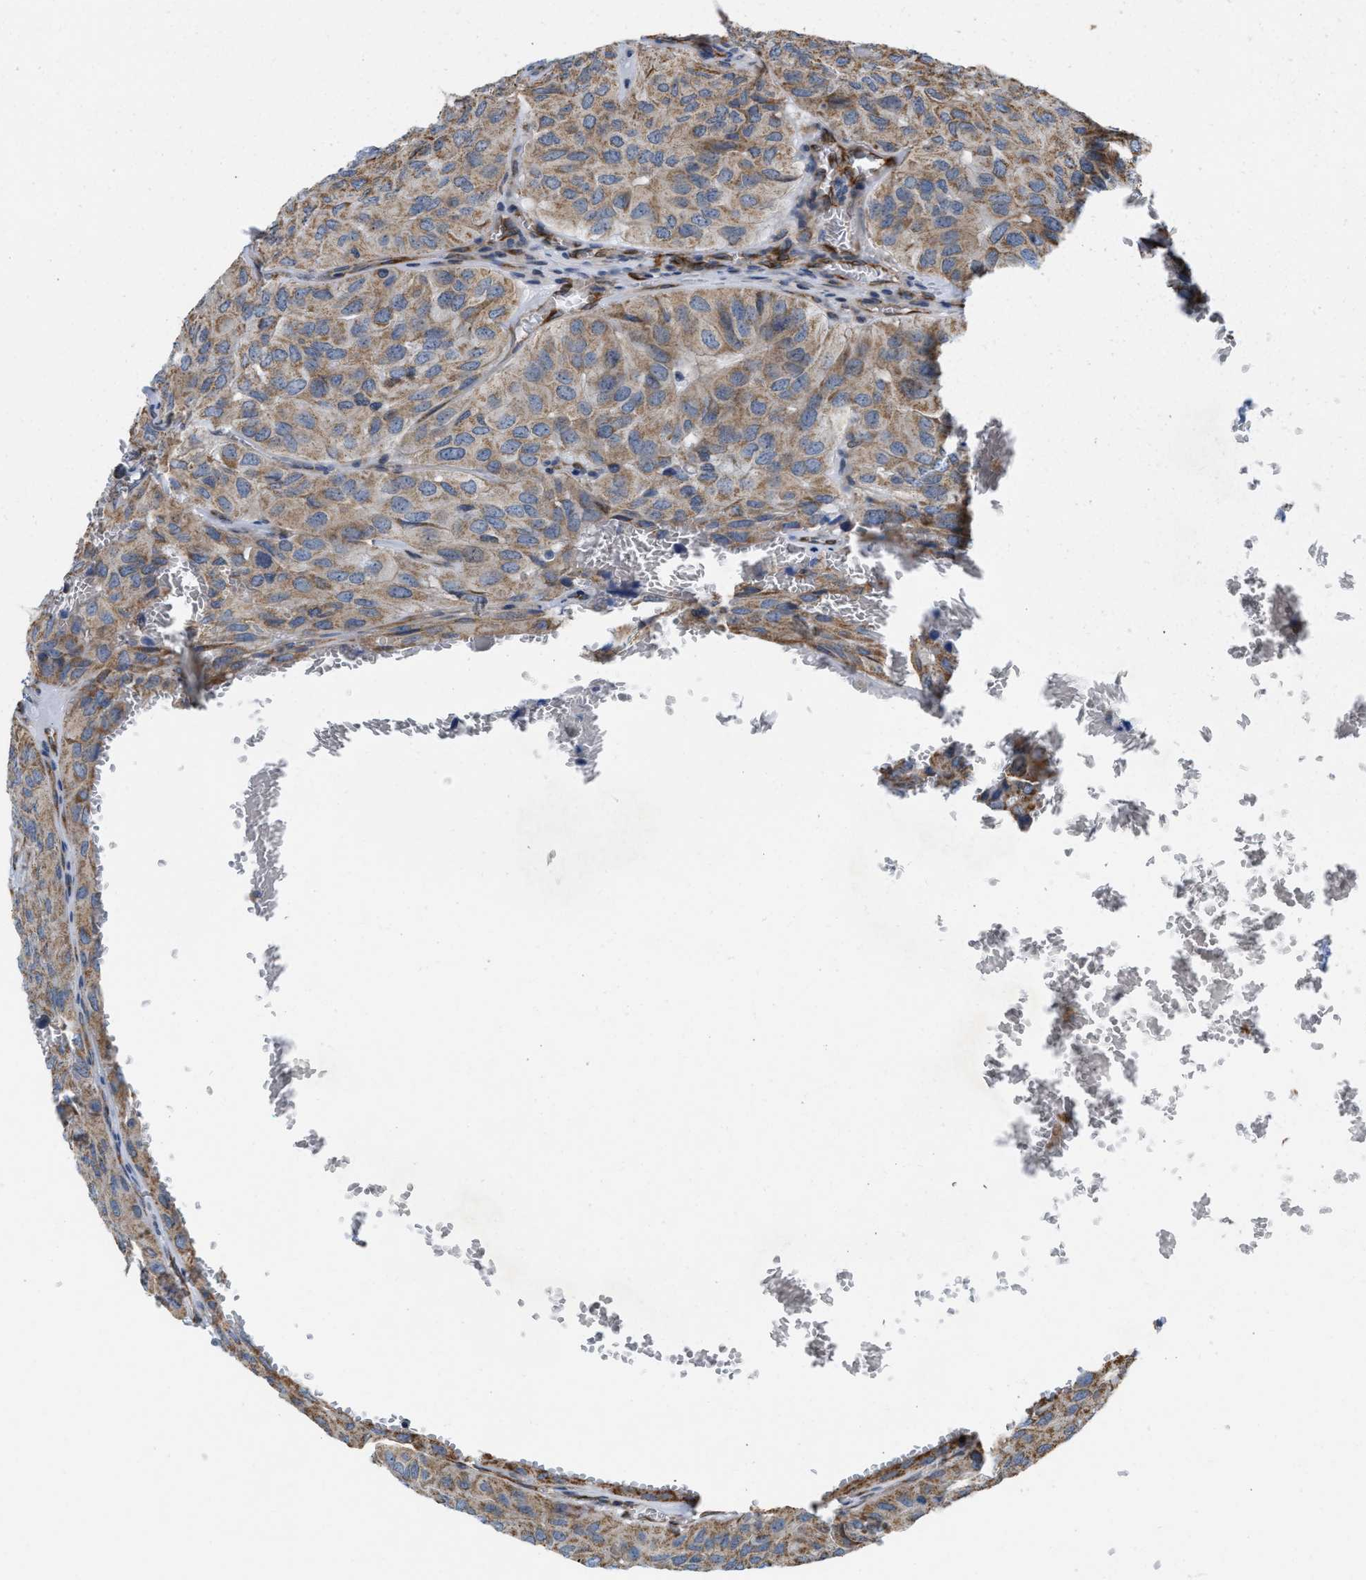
{"staining": {"intensity": "moderate", "quantity": ">75%", "location": "cytoplasmic/membranous"}, "tissue": "head and neck cancer", "cell_type": "Tumor cells", "image_type": "cancer", "snomed": [{"axis": "morphology", "description": "Adenocarcinoma, NOS"}, {"axis": "topography", "description": "Salivary gland, NOS"}, {"axis": "topography", "description": "Head-Neck"}], "caption": "Adenocarcinoma (head and neck) stained with a protein marker shows moderate staining in tumor cells.", "gene": "EOGT", "patient": {"sex": "female", "age": 76}}